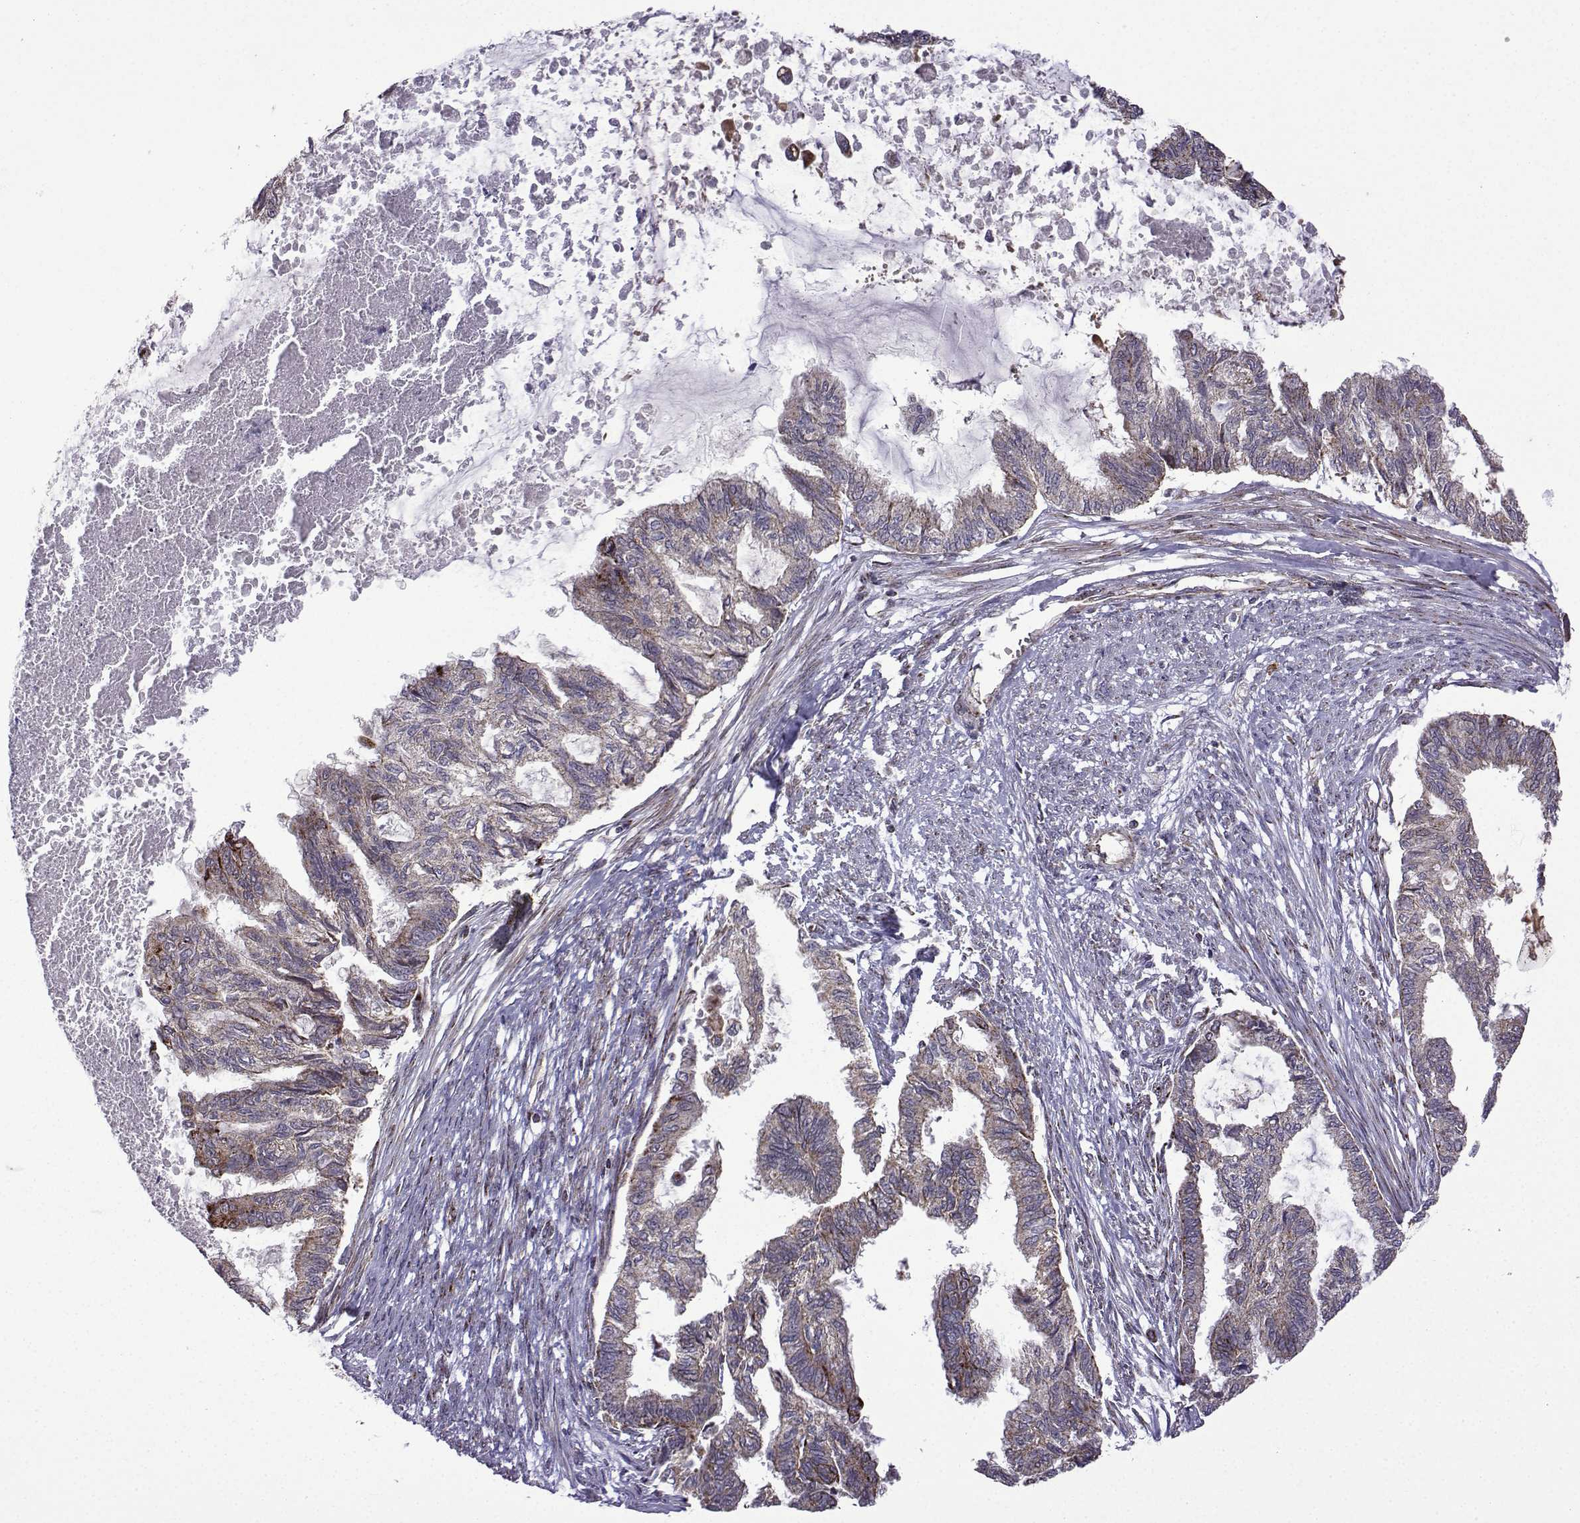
{"staining": {"intensity": "moderate", "quantity": "<25%", "location": "cytoplasmic/membranous"}, "tissue": "endometrial cancer", "cell_type": "Tumor cells", "image_type": "cancer", "snomed": [{"axis": "morphology", "description": "Adenocarcinoma, NOS"}, {"axis": "topography", "description": "Endometrium"}], "caption": "Protein expression by IHC exhibits moderate cytoplasmic/membranous expression in about <25% of tumor cells in adenocarcinoma (endometrial). (DAB (3,3'-diaminobenzidine) IHC with brightfield microscopy, high magnification).", "gene": "TAB2", "patient": {"sex": "female", "age": 86}}